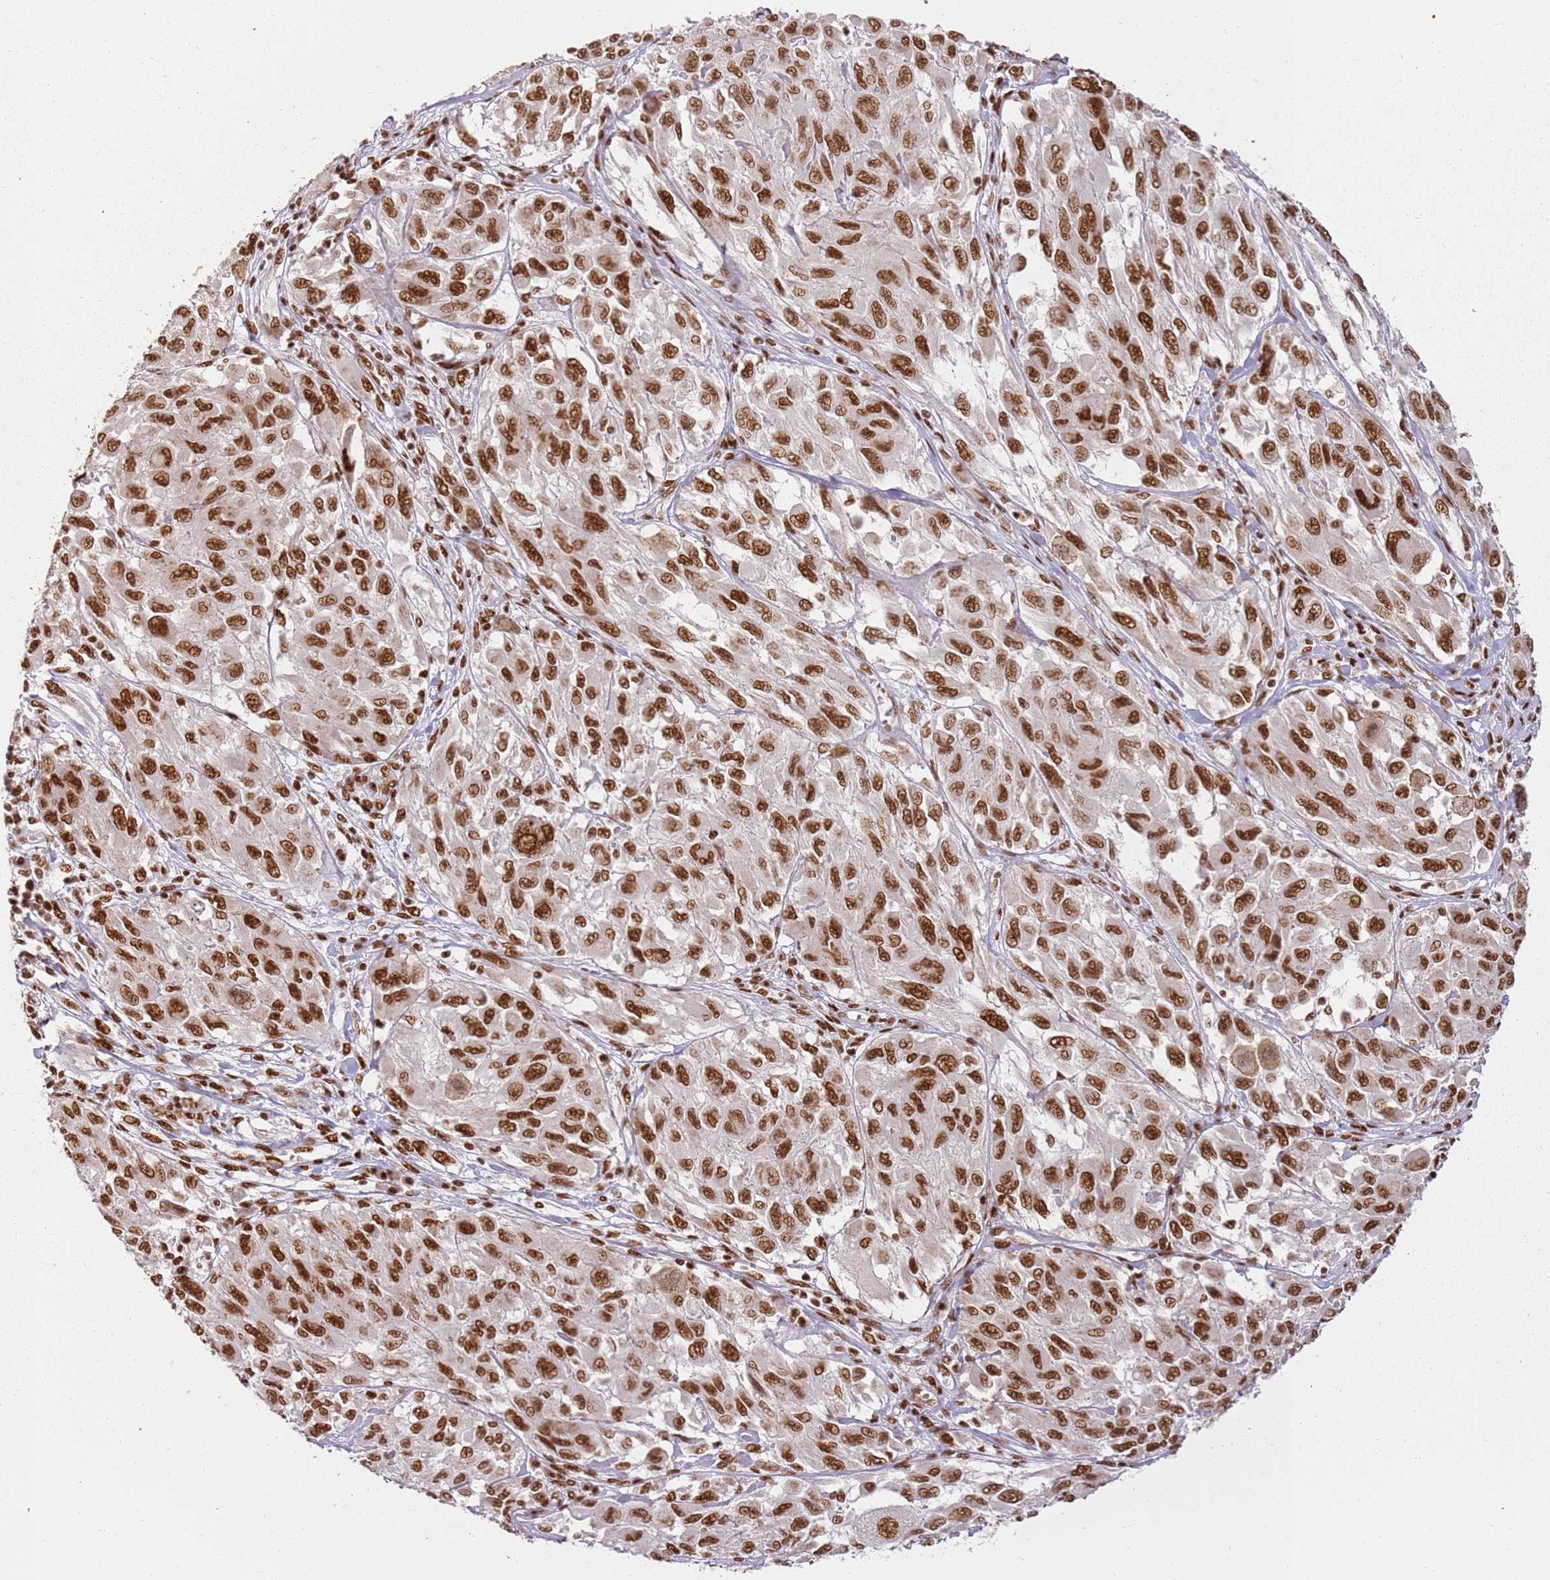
{"staining": {"intensity": "strong", "quantity": ">75%", "location": "nuclear"}, "tissue": "melanoma", "cell_type": "Tumor cells", "image_type": "cancer", "snomed": [{"axis": "morphology", "description": "Malignant melanoma, NOS"}, {"axis": "topography", "description": "Skin"}], "caption": "A brown stain shows strong nuclear staining of a protein in melanoma tumor cells.", "gene": "TENT4A", "patient": {"sex": "female", "age": 91}}